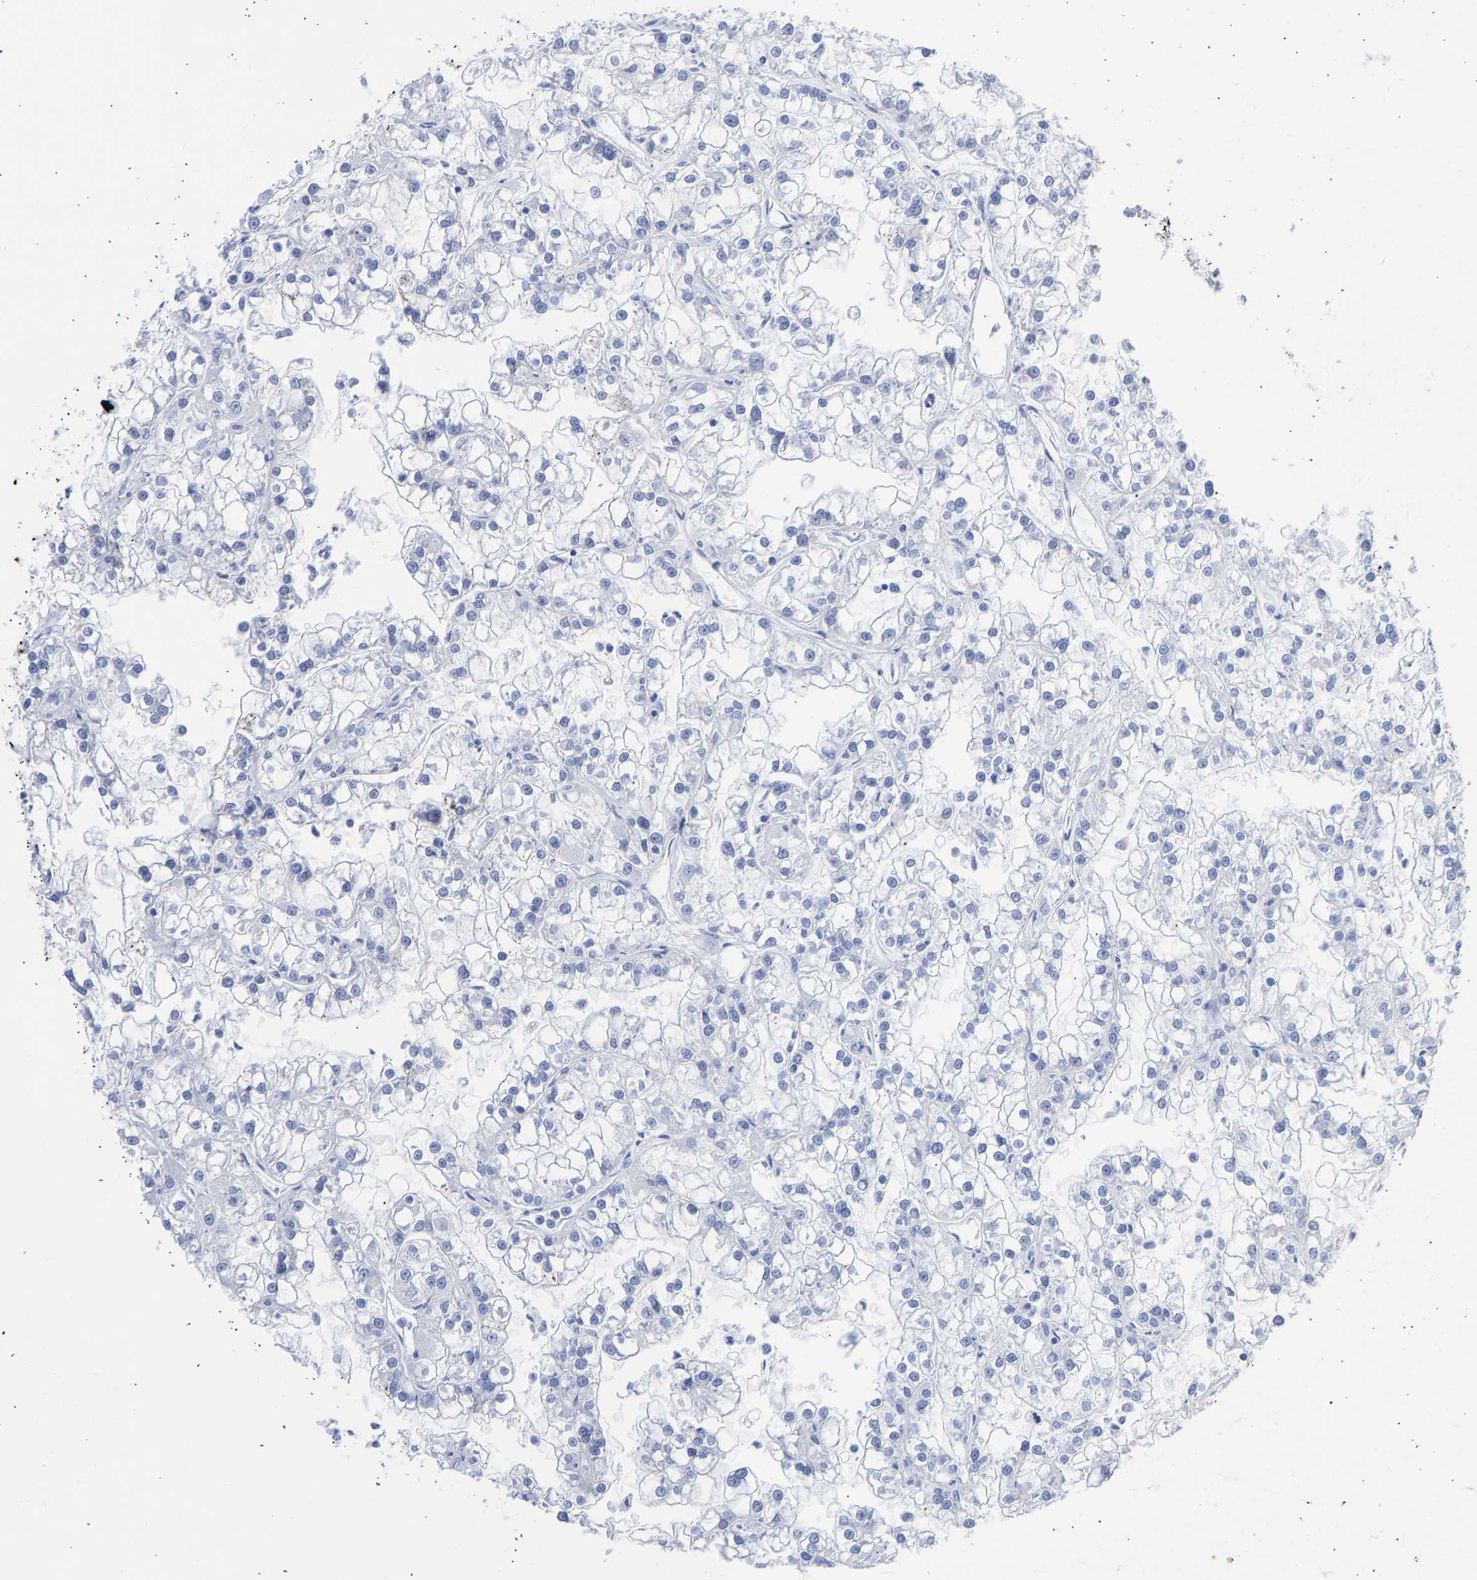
{"staining": {"intensity": "negative", "quantity": "none", "location": "none"}, "tissue": "renal cancer", "cell_type": "Tumor cells", "image_type": "cancer", "snomed": [{"axis": "morphology", "description": "Adenocarcinoma, NOS"}, {"axis": "topography", "description": "Kidney"}], "caption": "Tumor cells are negative for protein expression in human renal adenocarcinoma.", "gene": "KRT1", "patient": {"sex": "female", "age": 52}}